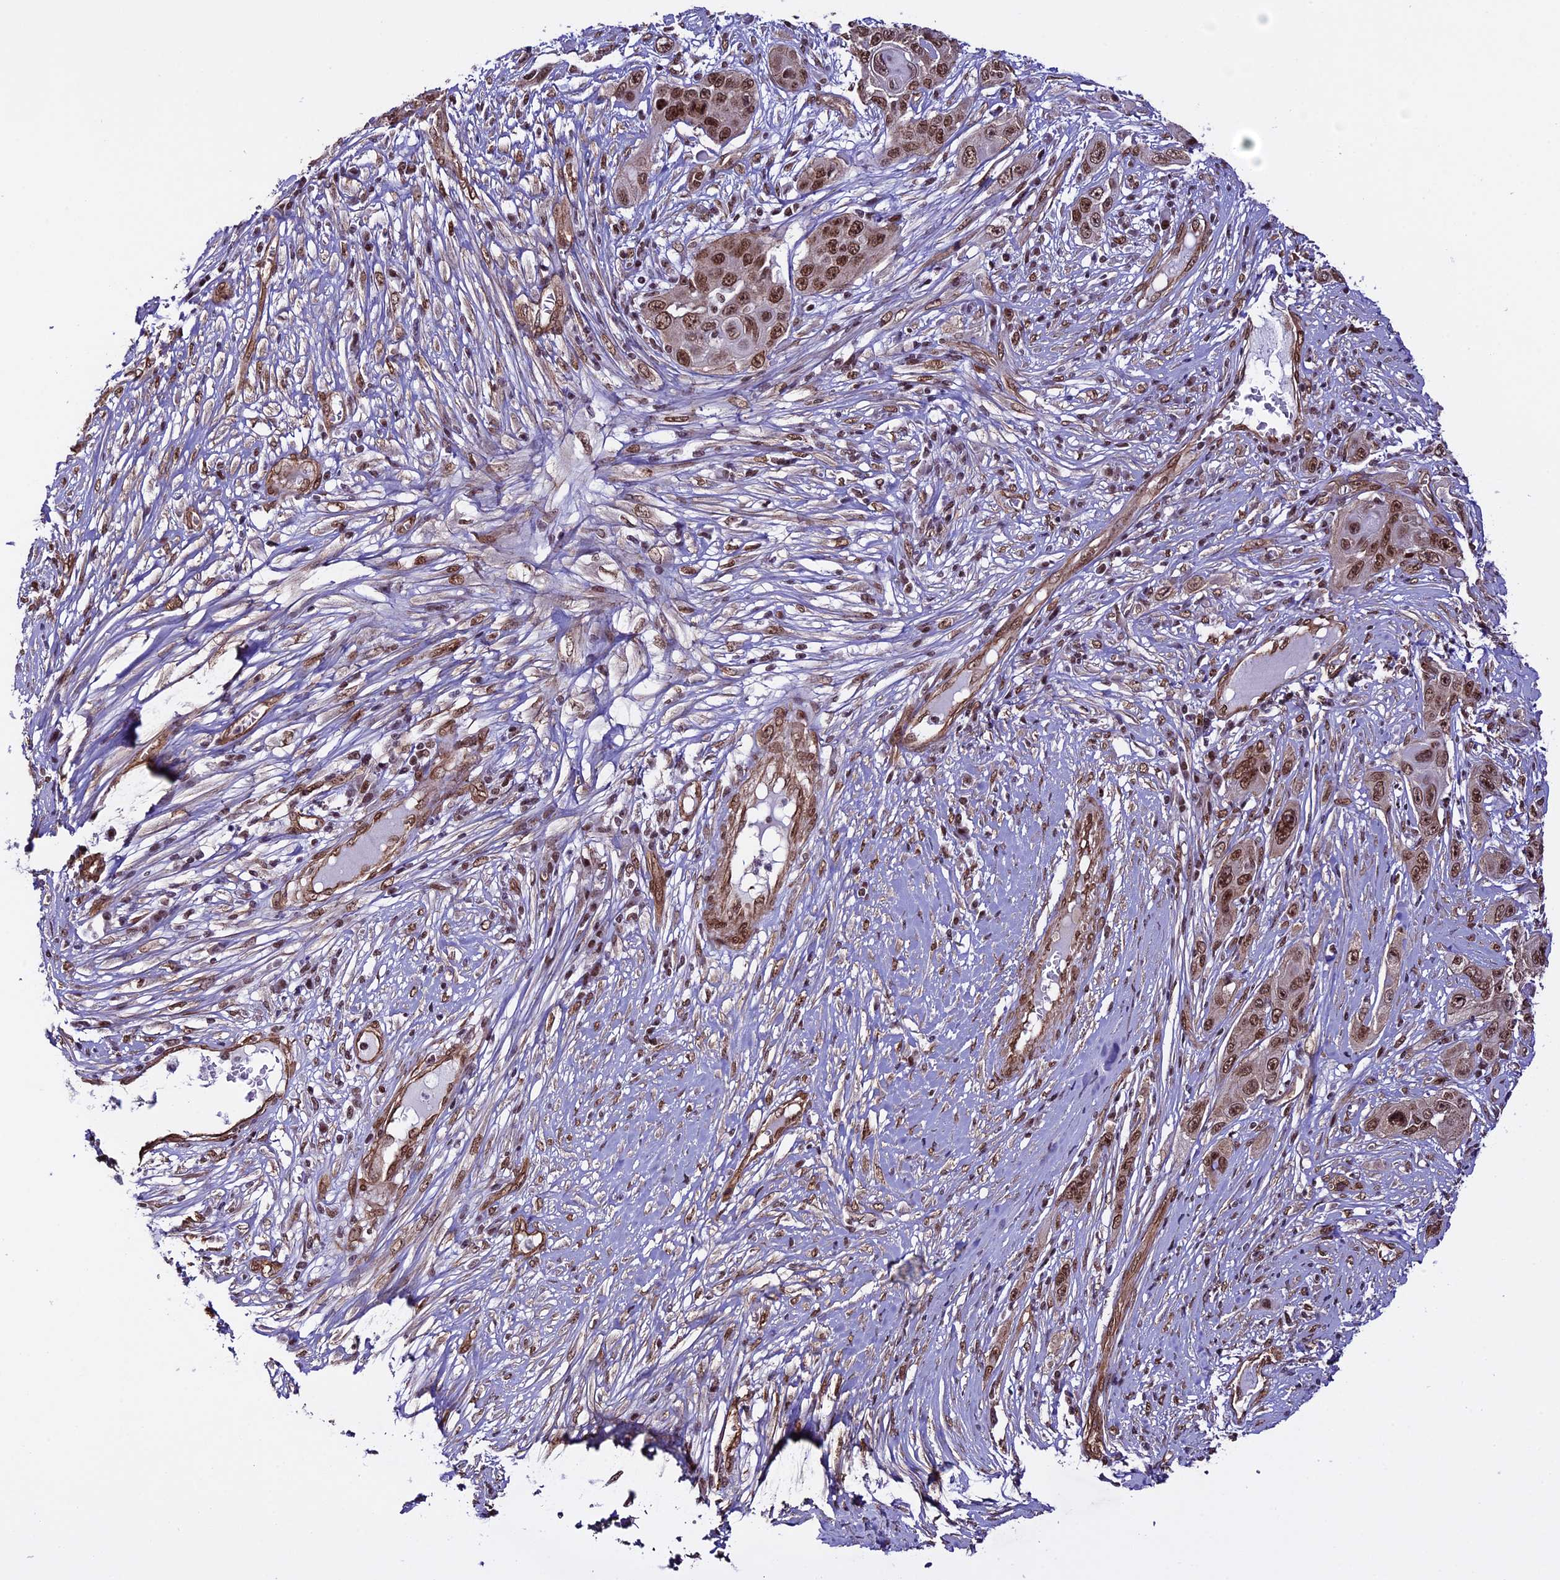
{"staining": {"intensity": "moderate", "quantity": ">75%", "location": "nuclear"}, "tissue": "skin cancer", "cell_type": "Tumor cells", "image_type": "cancer", "snomed": [{"axis": "morphology", "description": "Squamous cell carcinoma, NOS"}, {"axis": "topography", "description": "Skin"}], "caption": "Approximately >75% of tumor cells in skin cancer display moderate nuclear protein positivity as visualized by brown immunohistochemical staining.", "gene": "MPHOSPH8", "patient": {"sex": "male", "age": 55}}